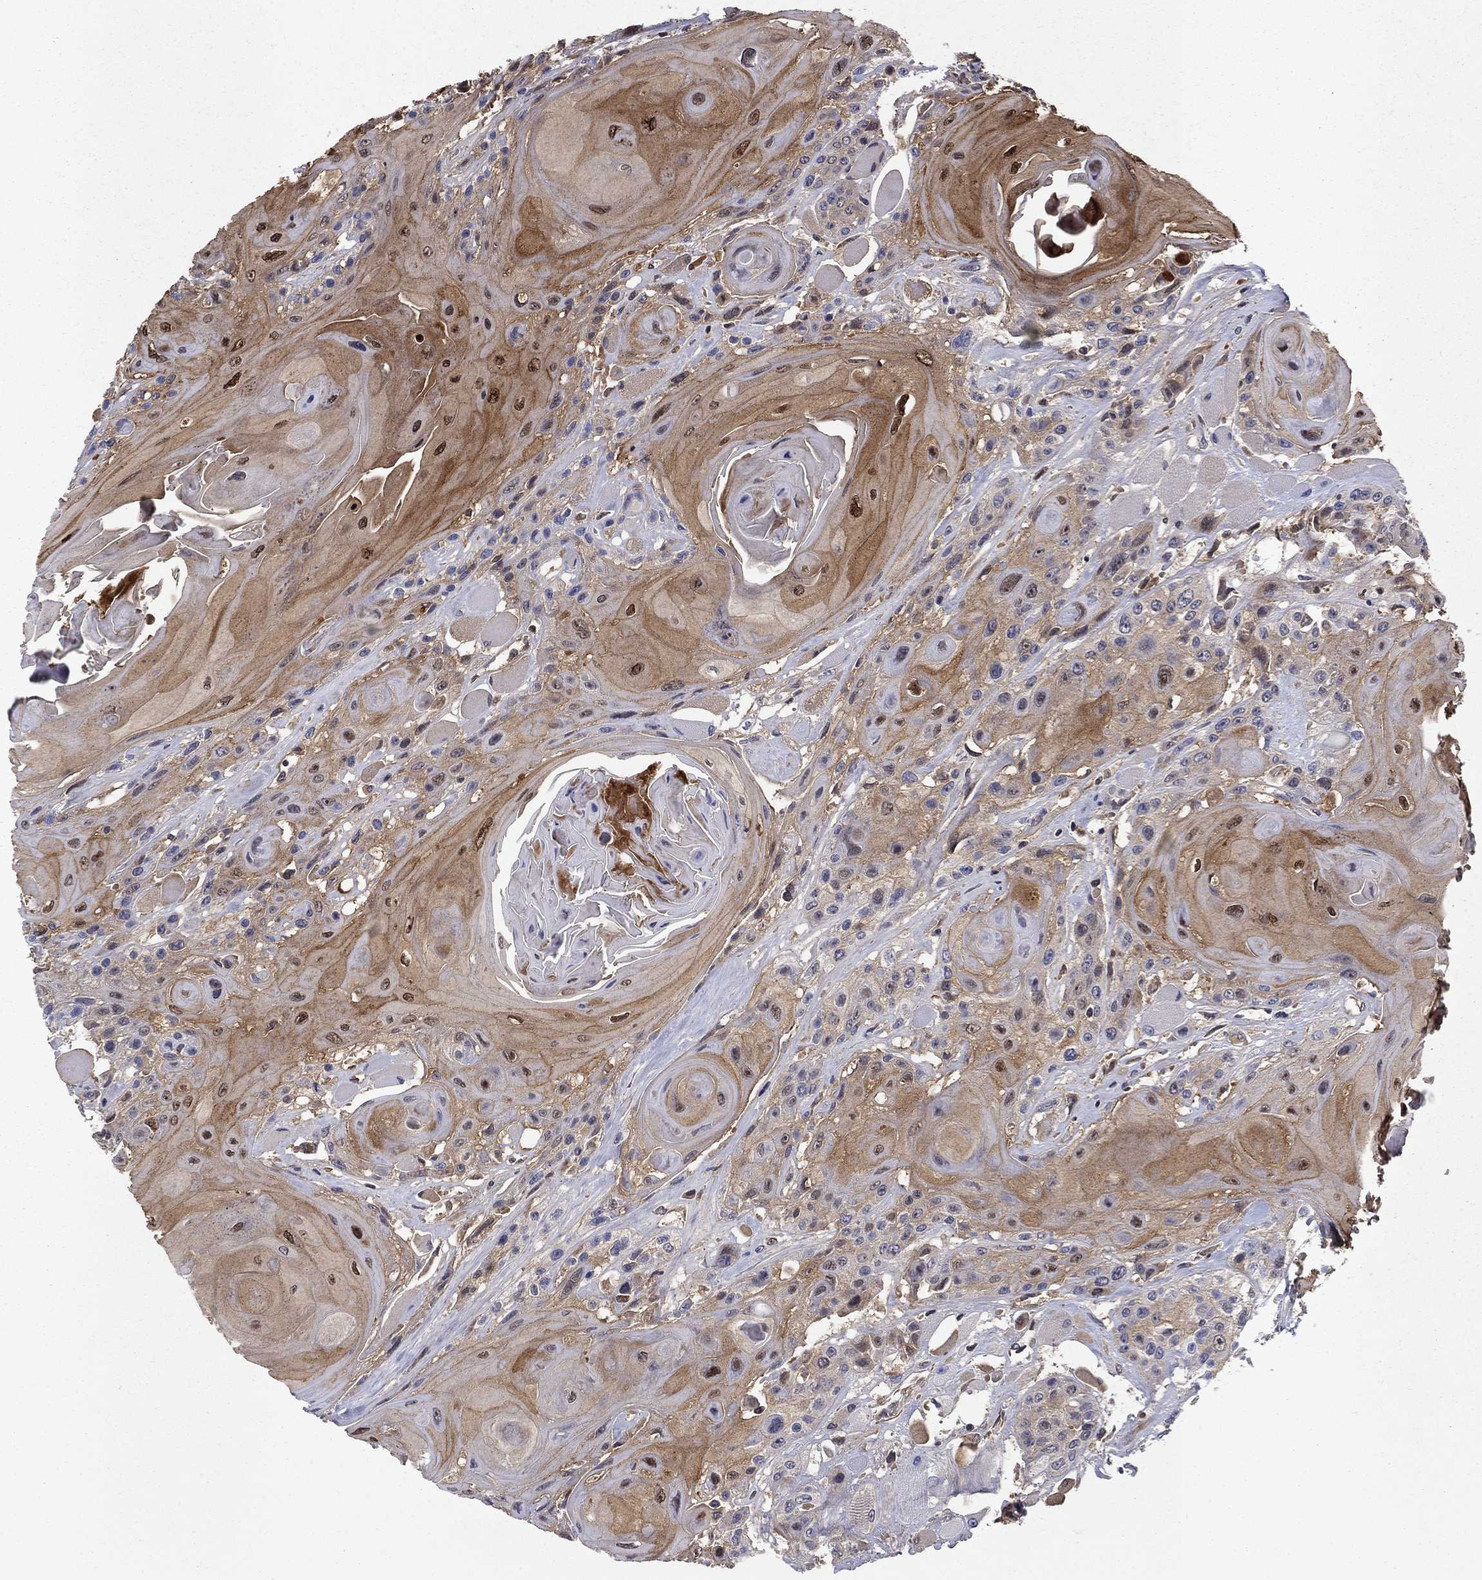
{"staining": {"intensity": "strong", "quantity": "25%-75%", "location": "cytoplasmic/membranous,nuclear"}, "tissue": "head and neck cancer", "cell_type": "Tumor cells", "image_type": "cancer", "snomed": [{"axis": "morphology", "description": "Squamous cell carcinoma, NOS"}, {"axis": "topography", "description": "Head-Neck"}], "caption": "The histopathology image reveals immunohistochemical staining of head and neck cancer (squamous cell carcinoma). There is strong cytoplasmic/membranous and nuclear staining is identified in about 25%-75% of tumor cells.", "gene": "GLTP", "patient": {"sex": "female", "age": 59}}